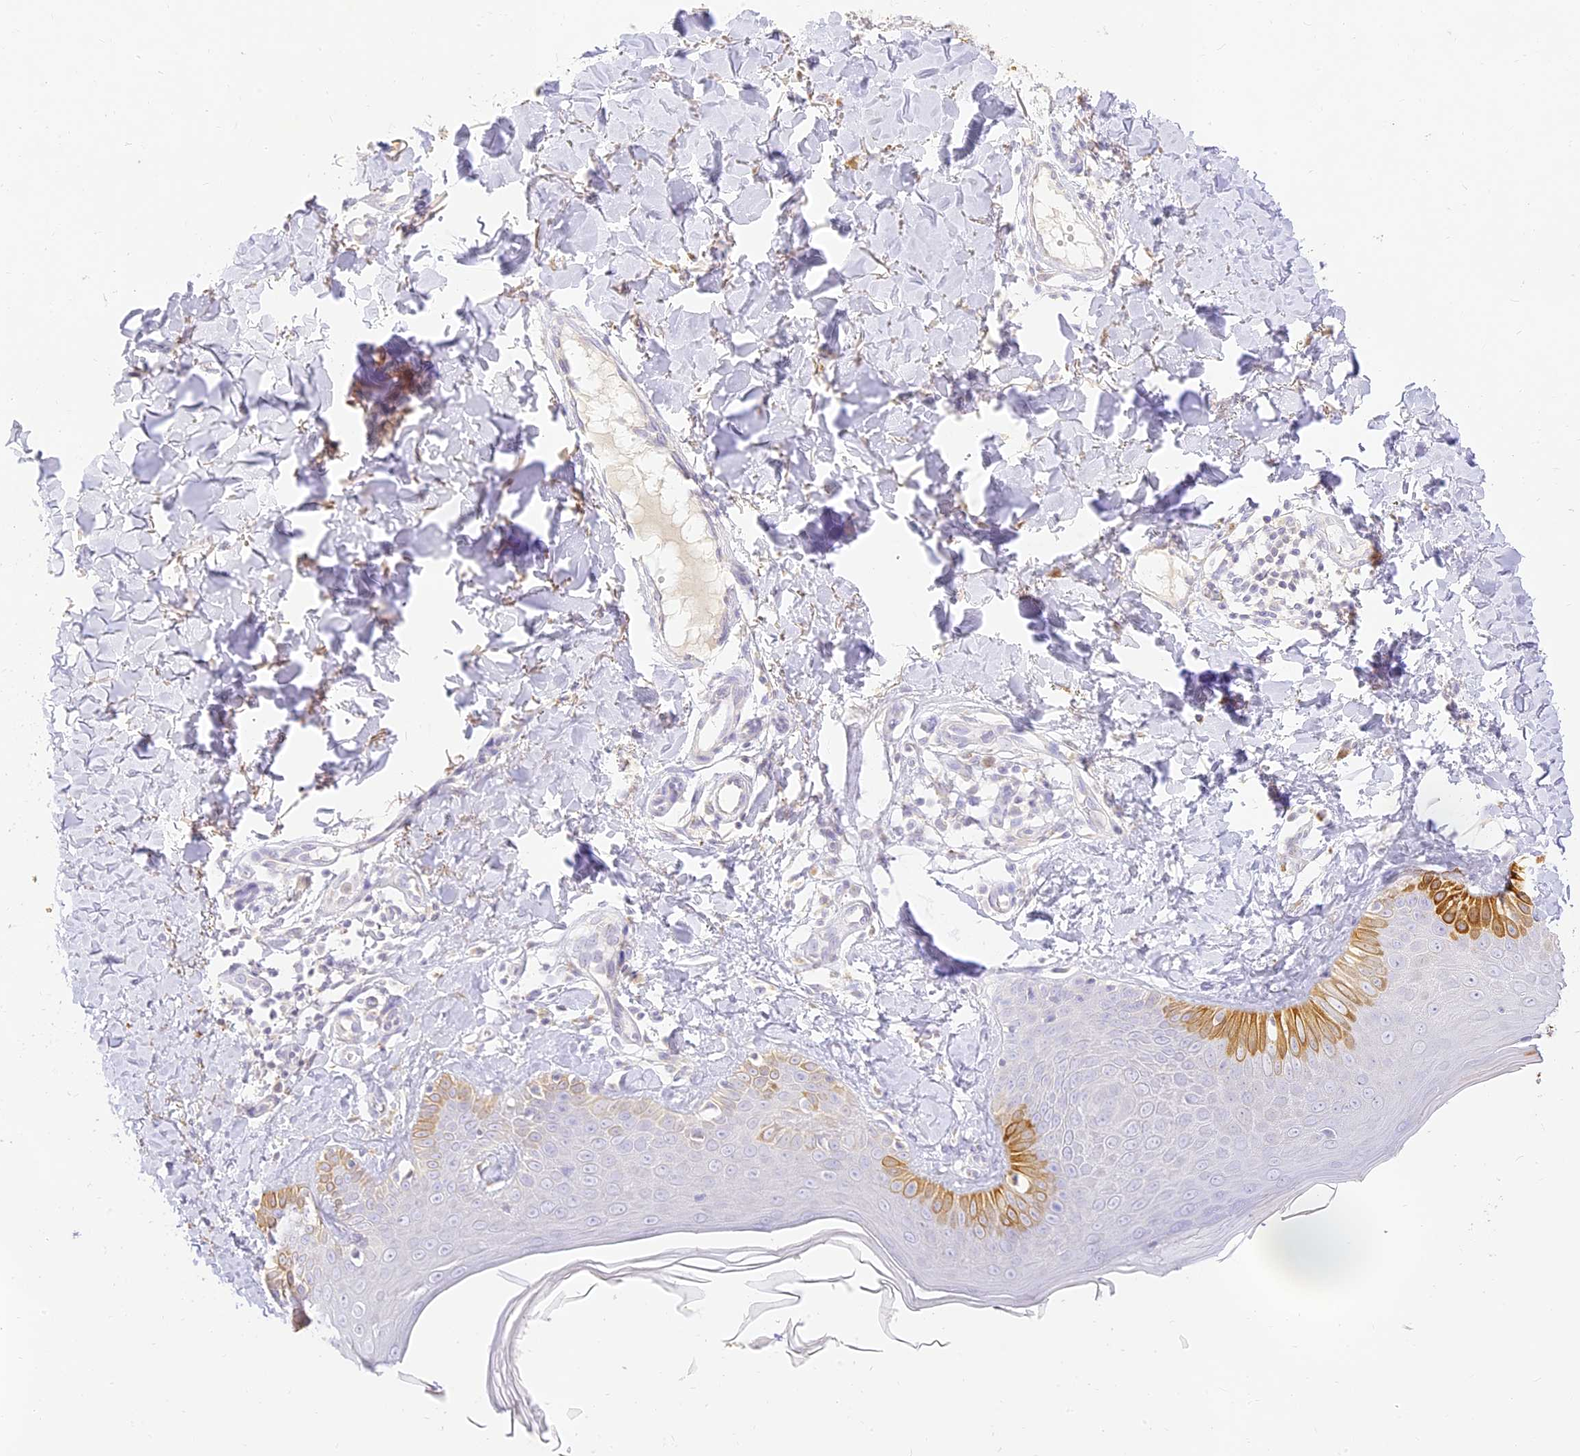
{"staining": {"intensity": "negative", "quantity": "none", "location": "none"}, "tissue": "skin", "cell_type": "Fibroblasts", "image_type": "normal", "snomed": [{"axis": "morphology", "description": "Normal tissue, NOS"}, {"axis": "topography", "description": "Skin"}], "caption": "The immunohistochemistry photomicrograph has no significant positivity in fibroblasts of skin.", "gene": "SEC13", "patient": {"sex": "male", "age": 52}}